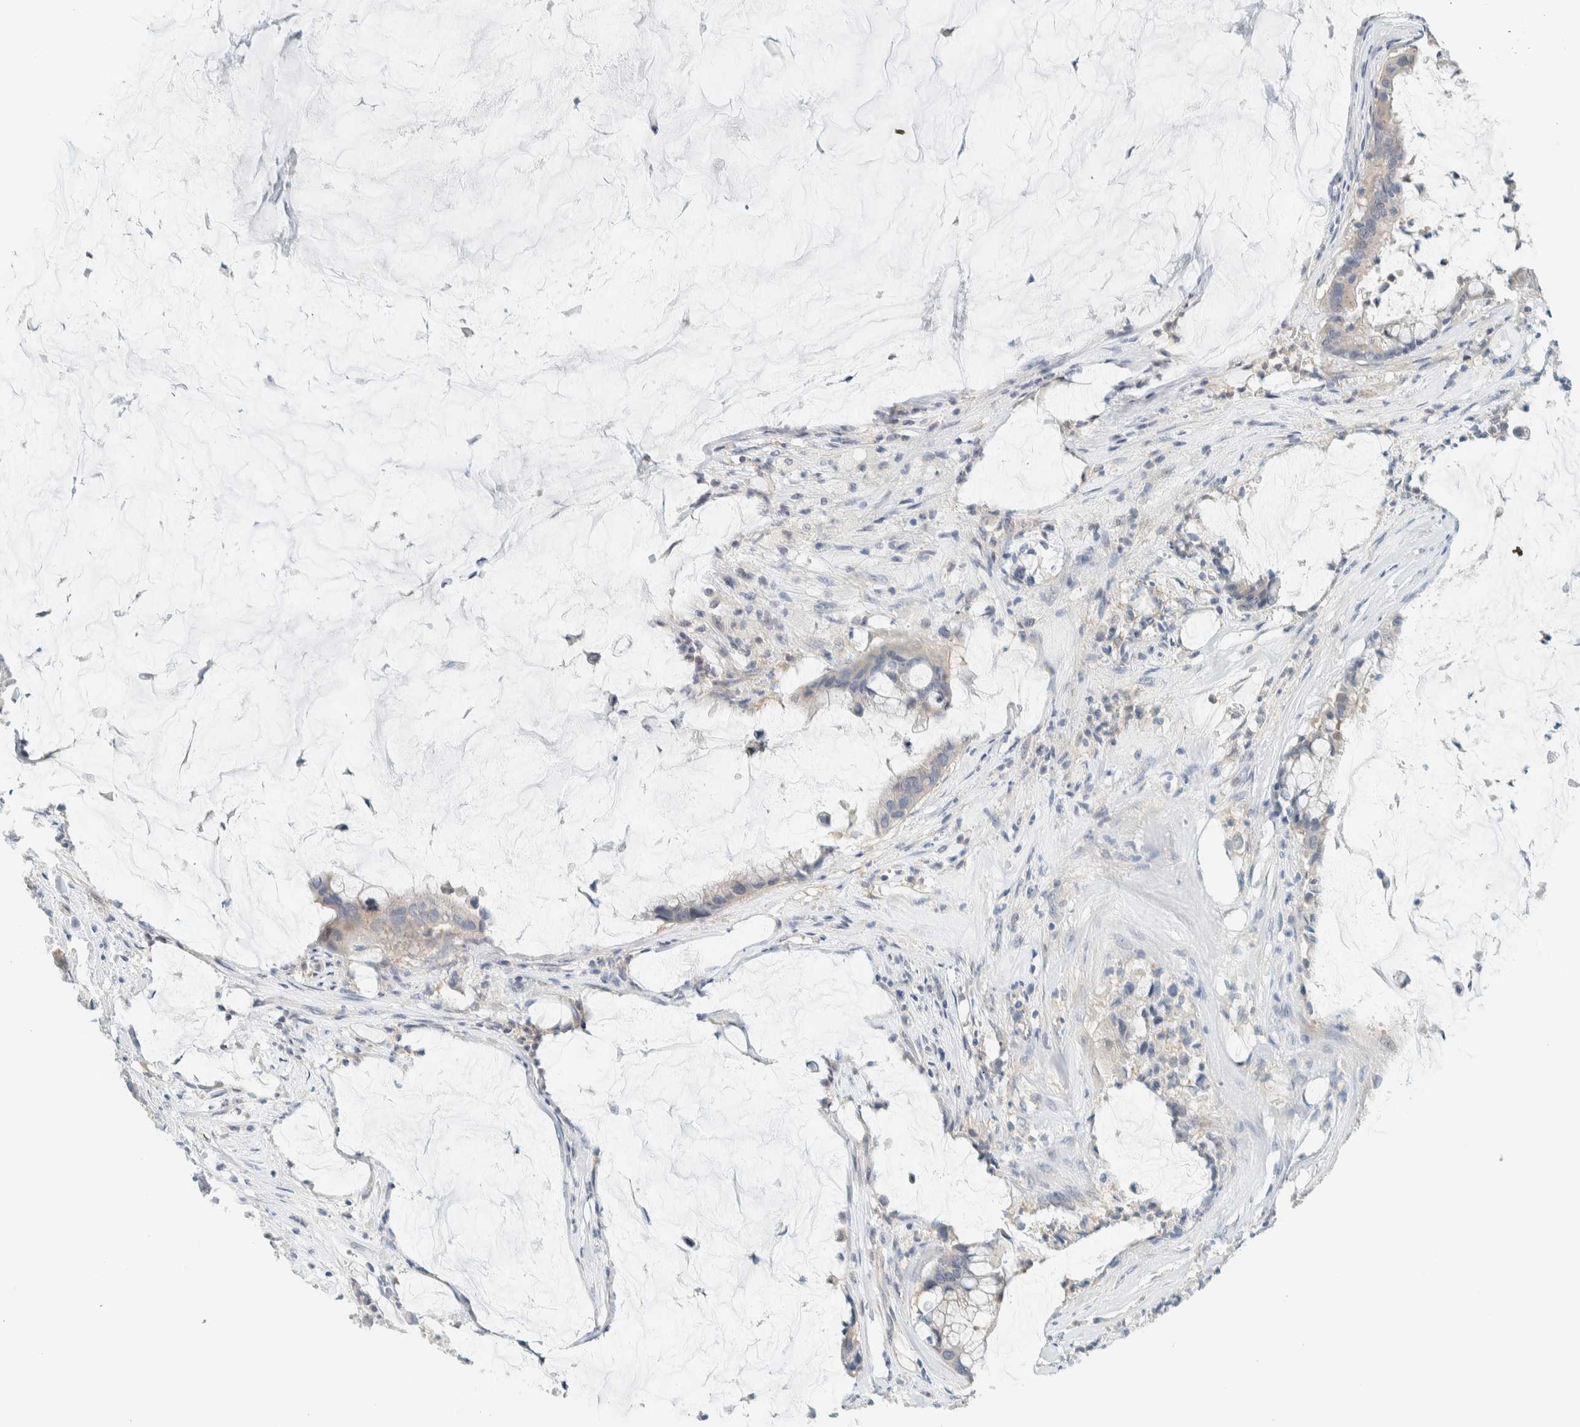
{"staining": {"intensity": "negative", "quantity": "none", "location": "none"}, "tissue": "pancreatic cancer", "cell_type": "Tumor cells", "image_type": "cancer", "snomed": [{"axis": "morphology", "description": "Adenocarcinoma, NOS"}, {"axis": "topography", "description": "Pancreas"}], "caption": "Immunohistochemistry photomicrograph of neoplastic tissue: human pancreatic adenocarcinoma stained with DAB shows no significant protein staining in tumor cells.", "gene": "NDE1", "patient": {"sex": "male", "age": 41}}